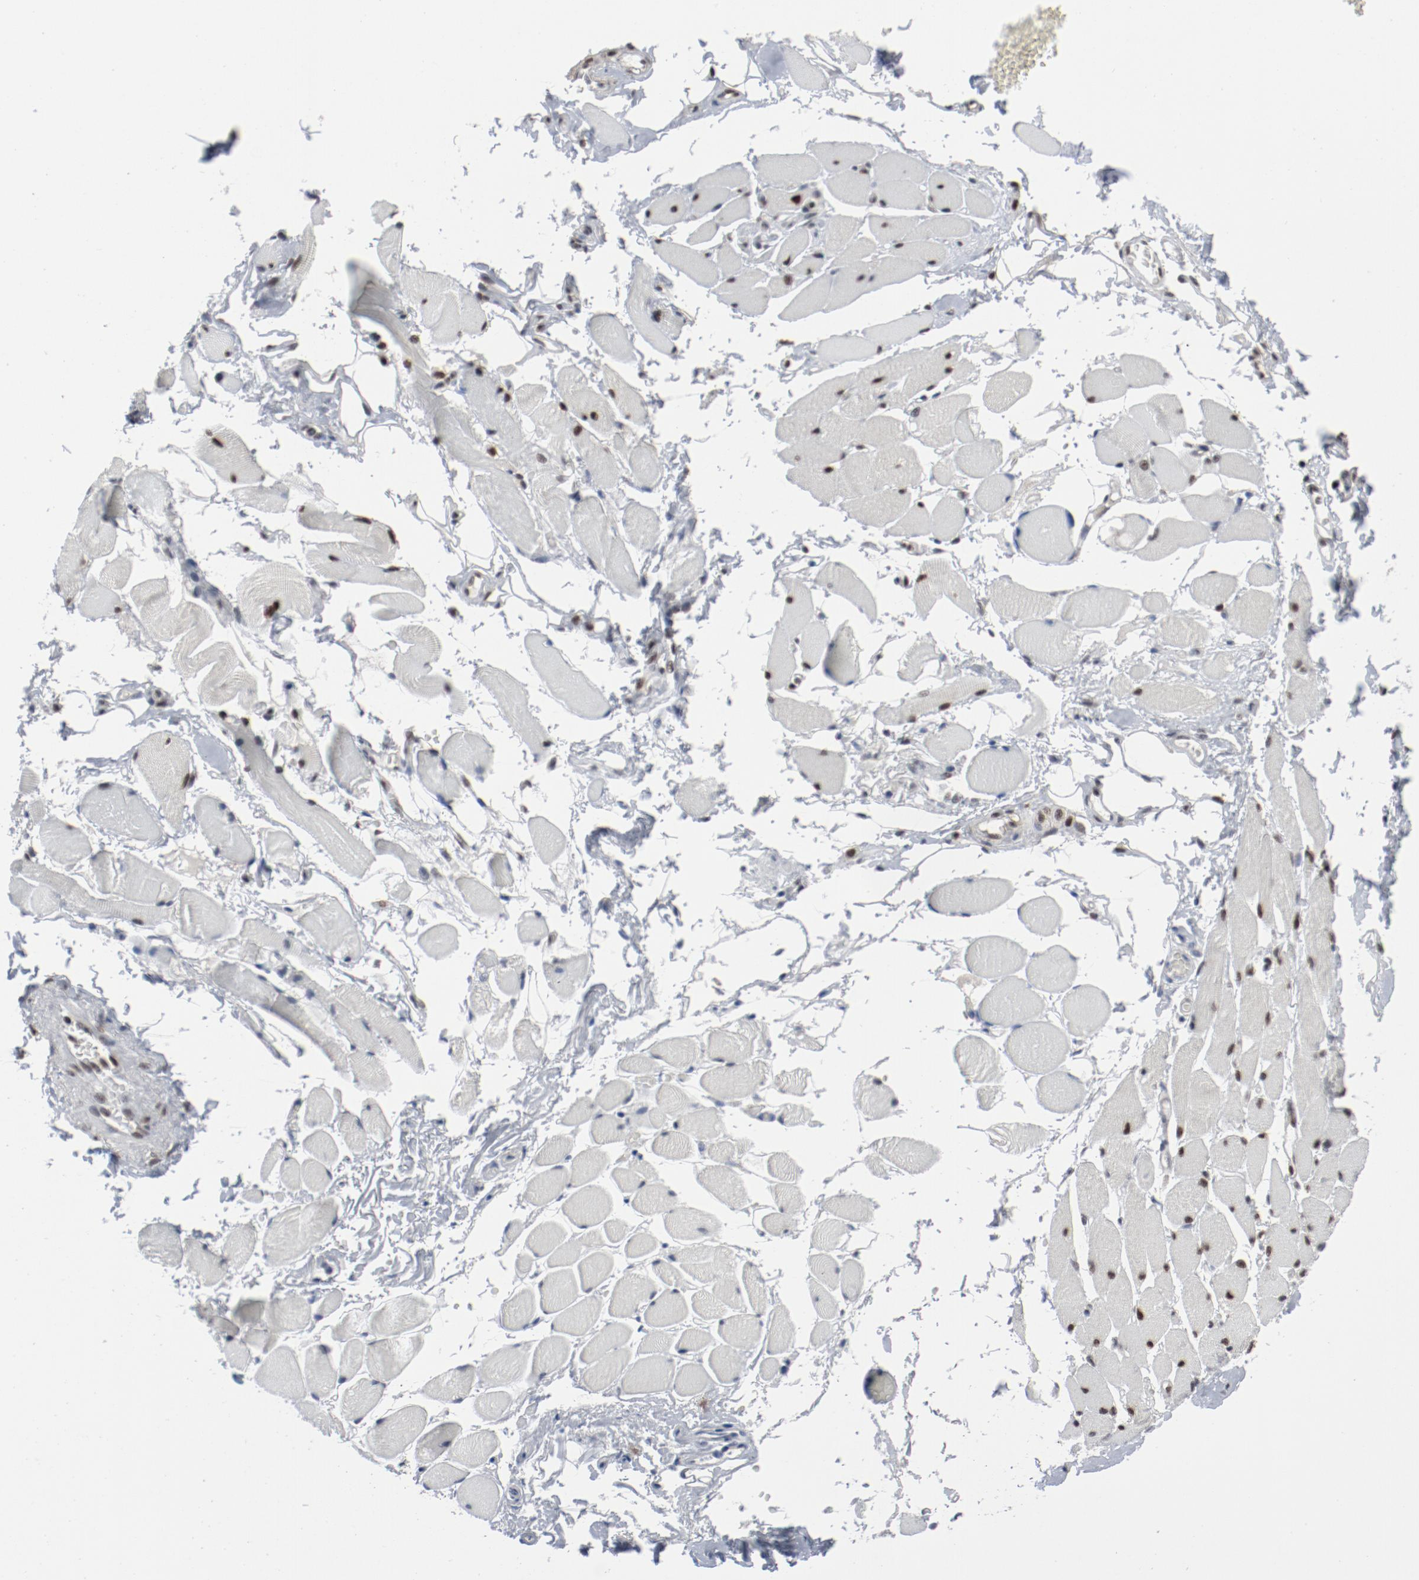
{"staining": {"intensity": "moderate", "quantity": ">75%", "location": "nuclear"}, "tissue": "adipose tissue", "cell_type": "Adipocytes", "image_type": "normal", "snomed": [{"axis": "morphology", "description": "Normal tissue, NOS"}, {"axis": "morphology", "description": "Squamous cell carcinoma, NOS"}, {"axis": "topography", "description": "Skeletal muscle"}, {"axis": "topography", "description": "Soft tissue"}, {"axis": "topography", "description": "Oral tissue"}], "caption": "Adipocytes show moderate nuclear expression in about >75% of cells in benign adipose tissue. (brown staining indicates protein expression, while blue staining denotes nuclei).", "gene": "JMJD6", "patient": {"sex": "male", "age": 54}}